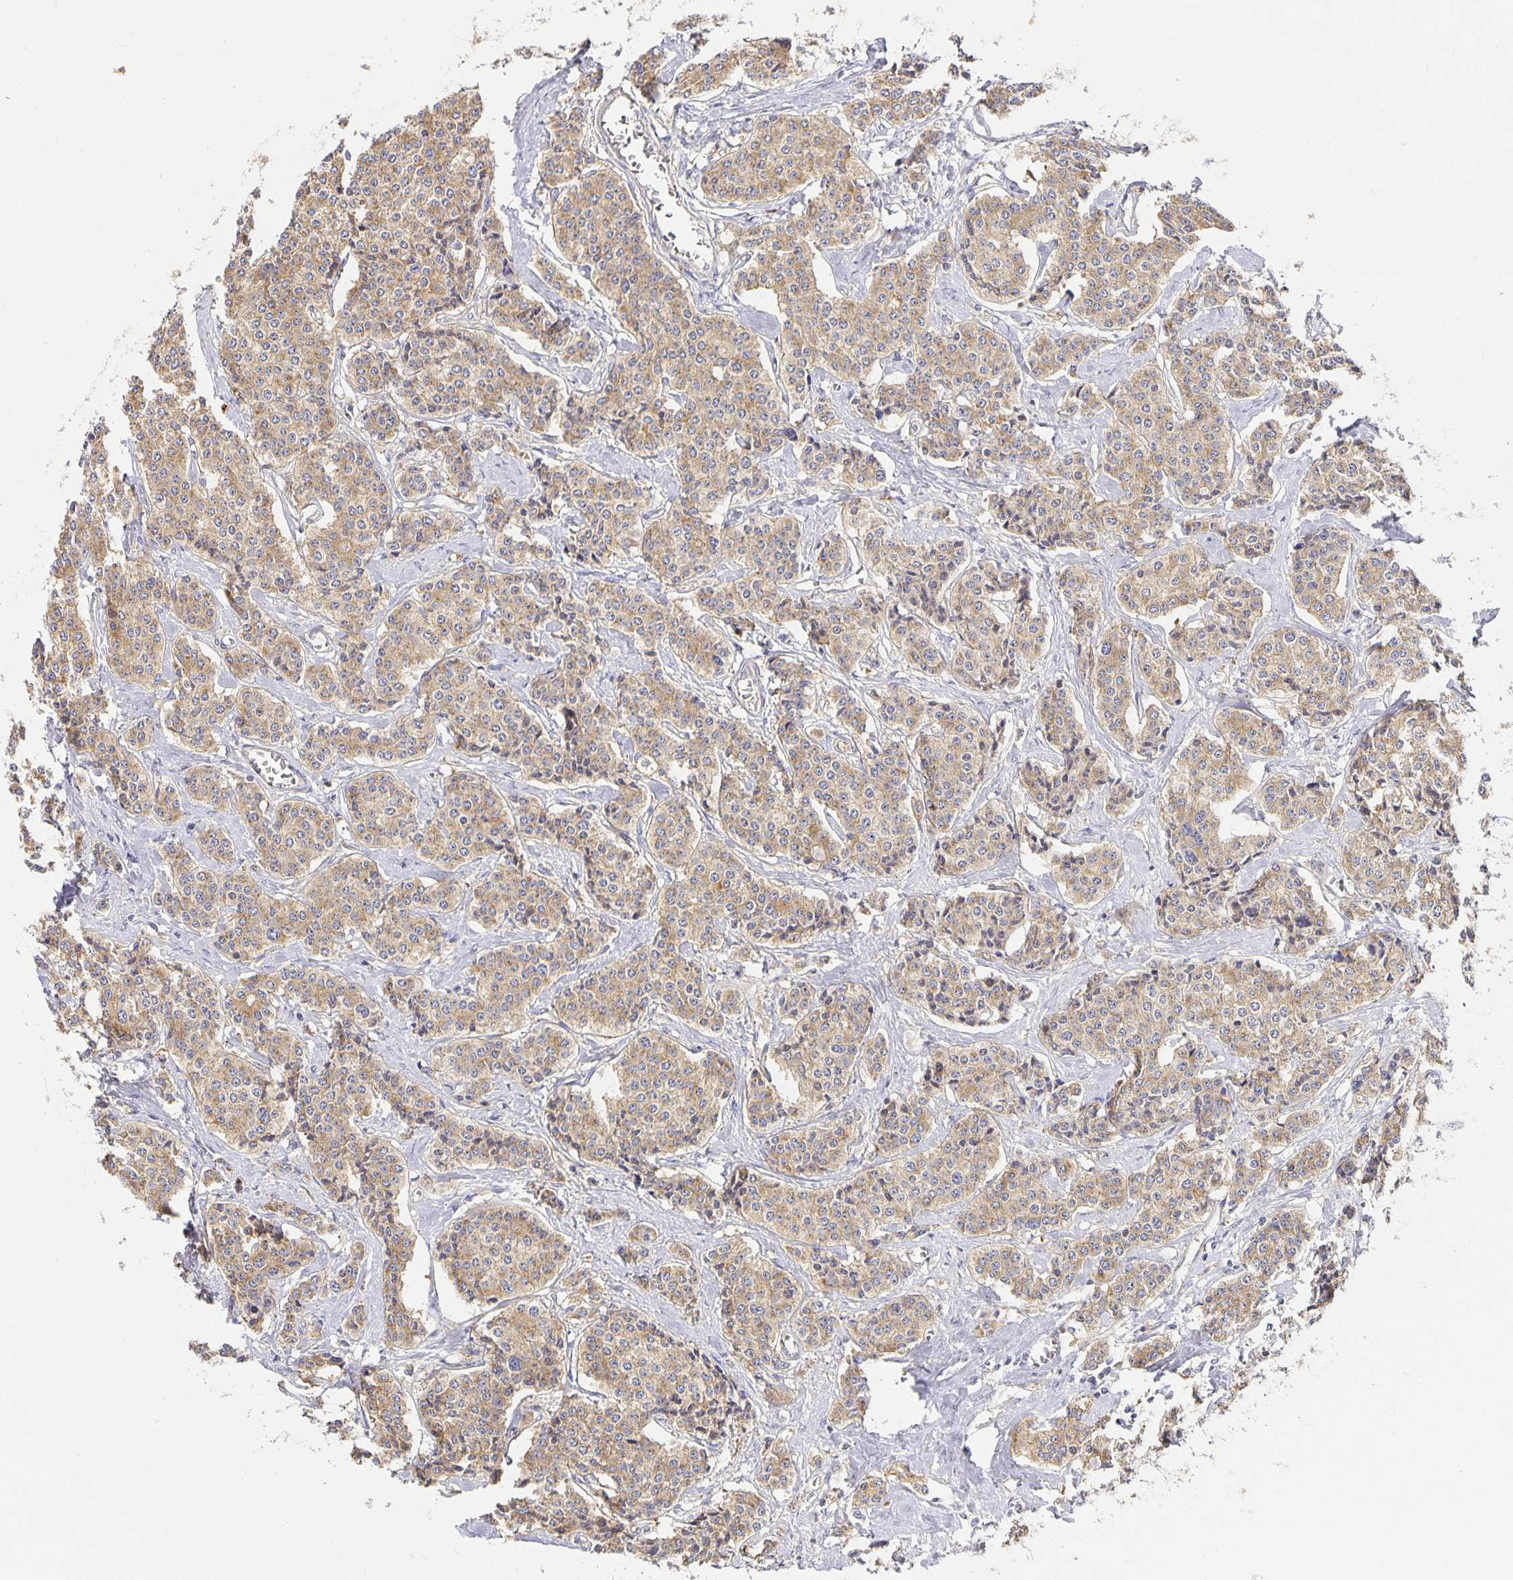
{"staining": {"intensity": "moderate", "quantity": ">75%", "location": "cytoplasmic/membranous"}, "tissue": "carcinoid", "cell_type": "Tumor cells", "image_type": "cancer", "snomed": [{"axis": "morphology", "description": "Carcinoid, malignant, NOS"}, {"axis": "topography", "description": "Small intestine"}], "caption": "IHC histopathology image of neoplastic tissue: carcinoid stained using immunohistochemistry (IHC) exhibits medium levels of moderate protein expression localized specifically in the cytoplasmic/membranous of tumor cells, appearing as a cytoplasmic/membranous brown color.", "gene": "USO1", "patient": {"sex": "female", "age": 64}}